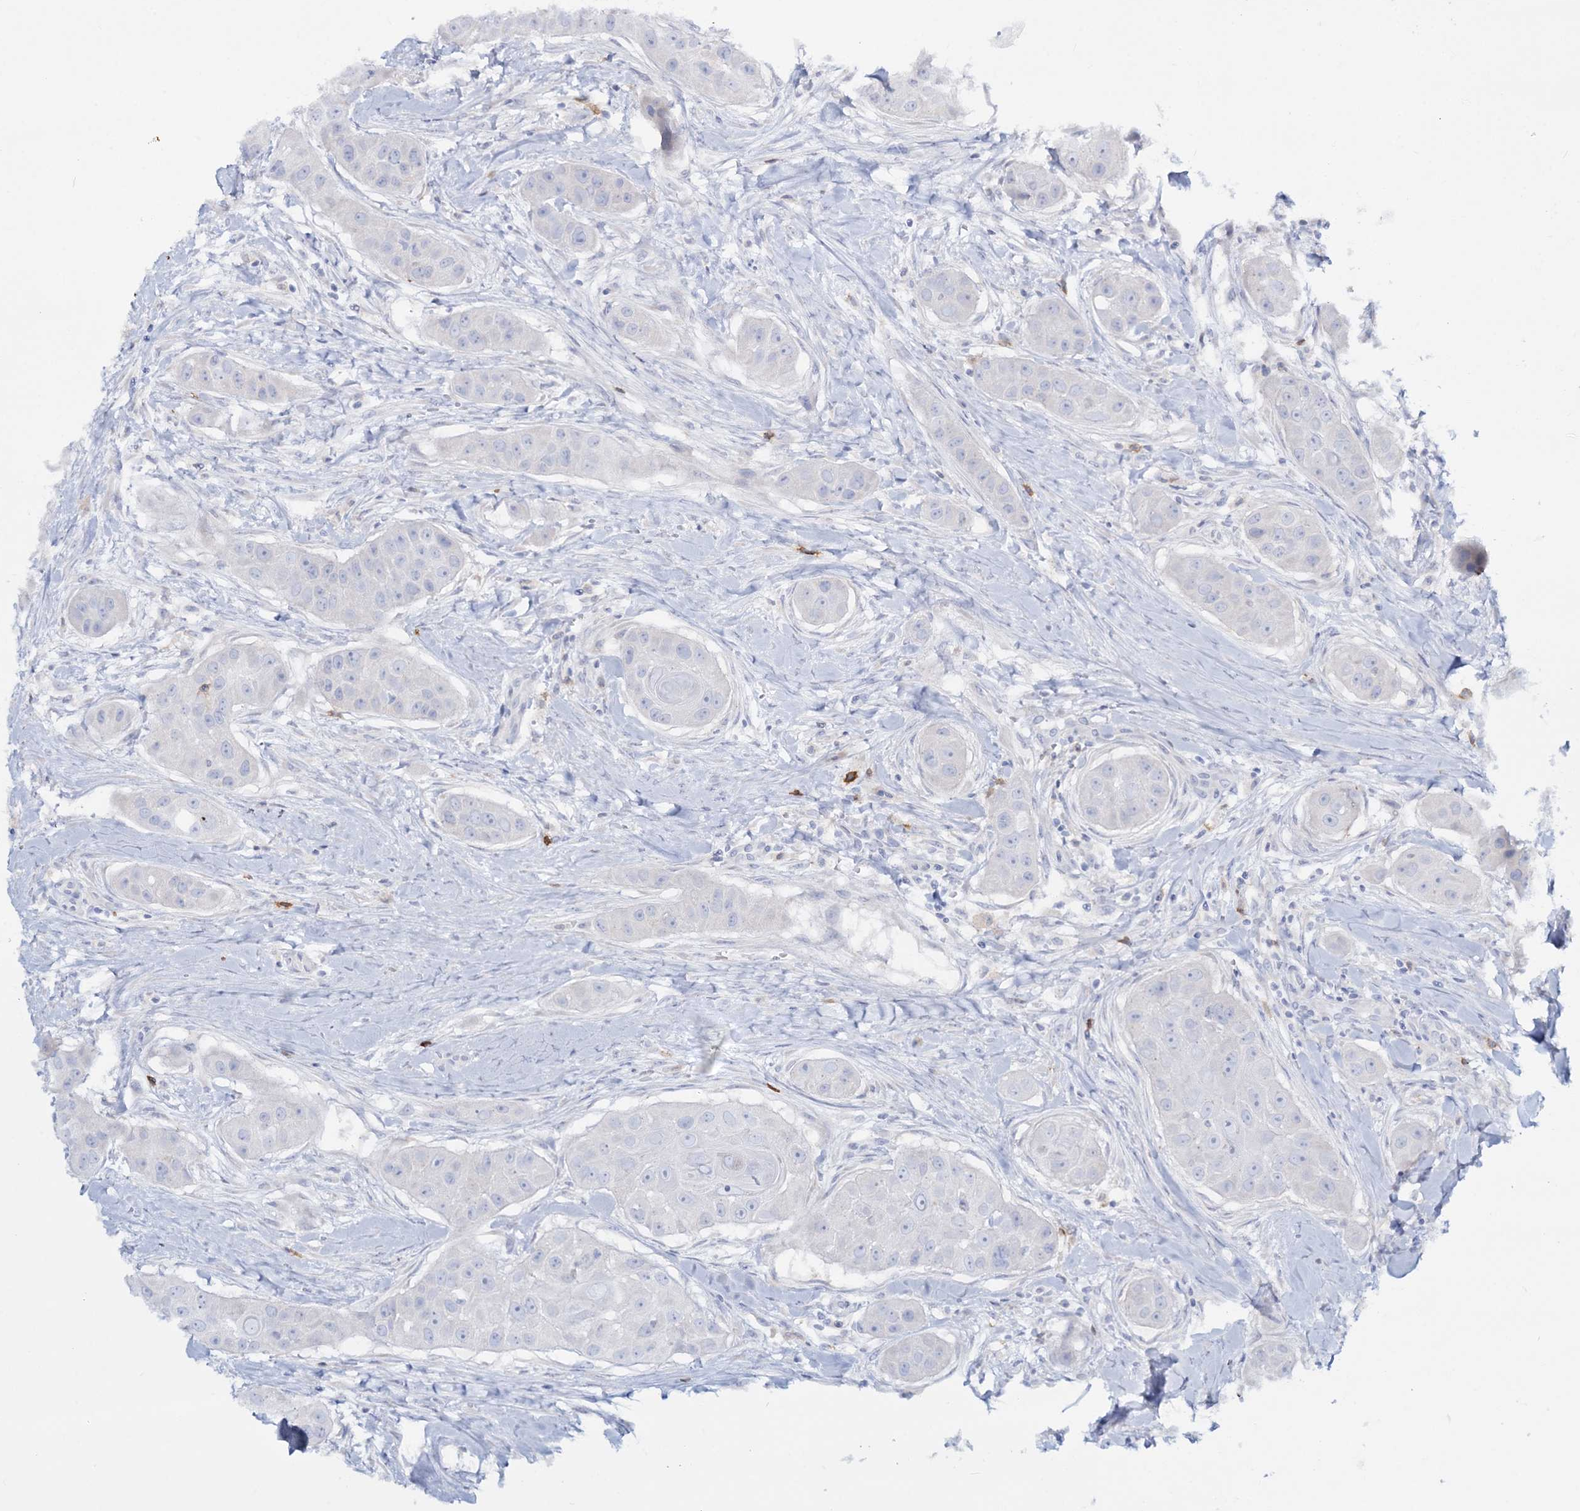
{"staining": {"intensity": "negative", "quantity": "none", "location": "none"}, "tissue": "head and neck cancer", "cell_type": "Tumor cells", "image_type": "cancer", "snomed": [{"axis": "morphology", "description": "Normal tissue, NOS"}, {"axis": "morphology", "description": "Squamous cell carcinoma, NOS"}, {"axis": "topography", "description": "Skeletal muscle"}, {"axis": "topography", "description": "Head-Neck"}], "caption": "High magnification brightfield microscopy of squamous cell carcinoma (head and neck) stained with DAB (3,3'-diaminobenzidine) (brown) and counterstained with hematoxylin (blue): tumor cells show no significant expression.", "gene": "WDSUB1", "patient": {"sex": "male", "age": 51}}